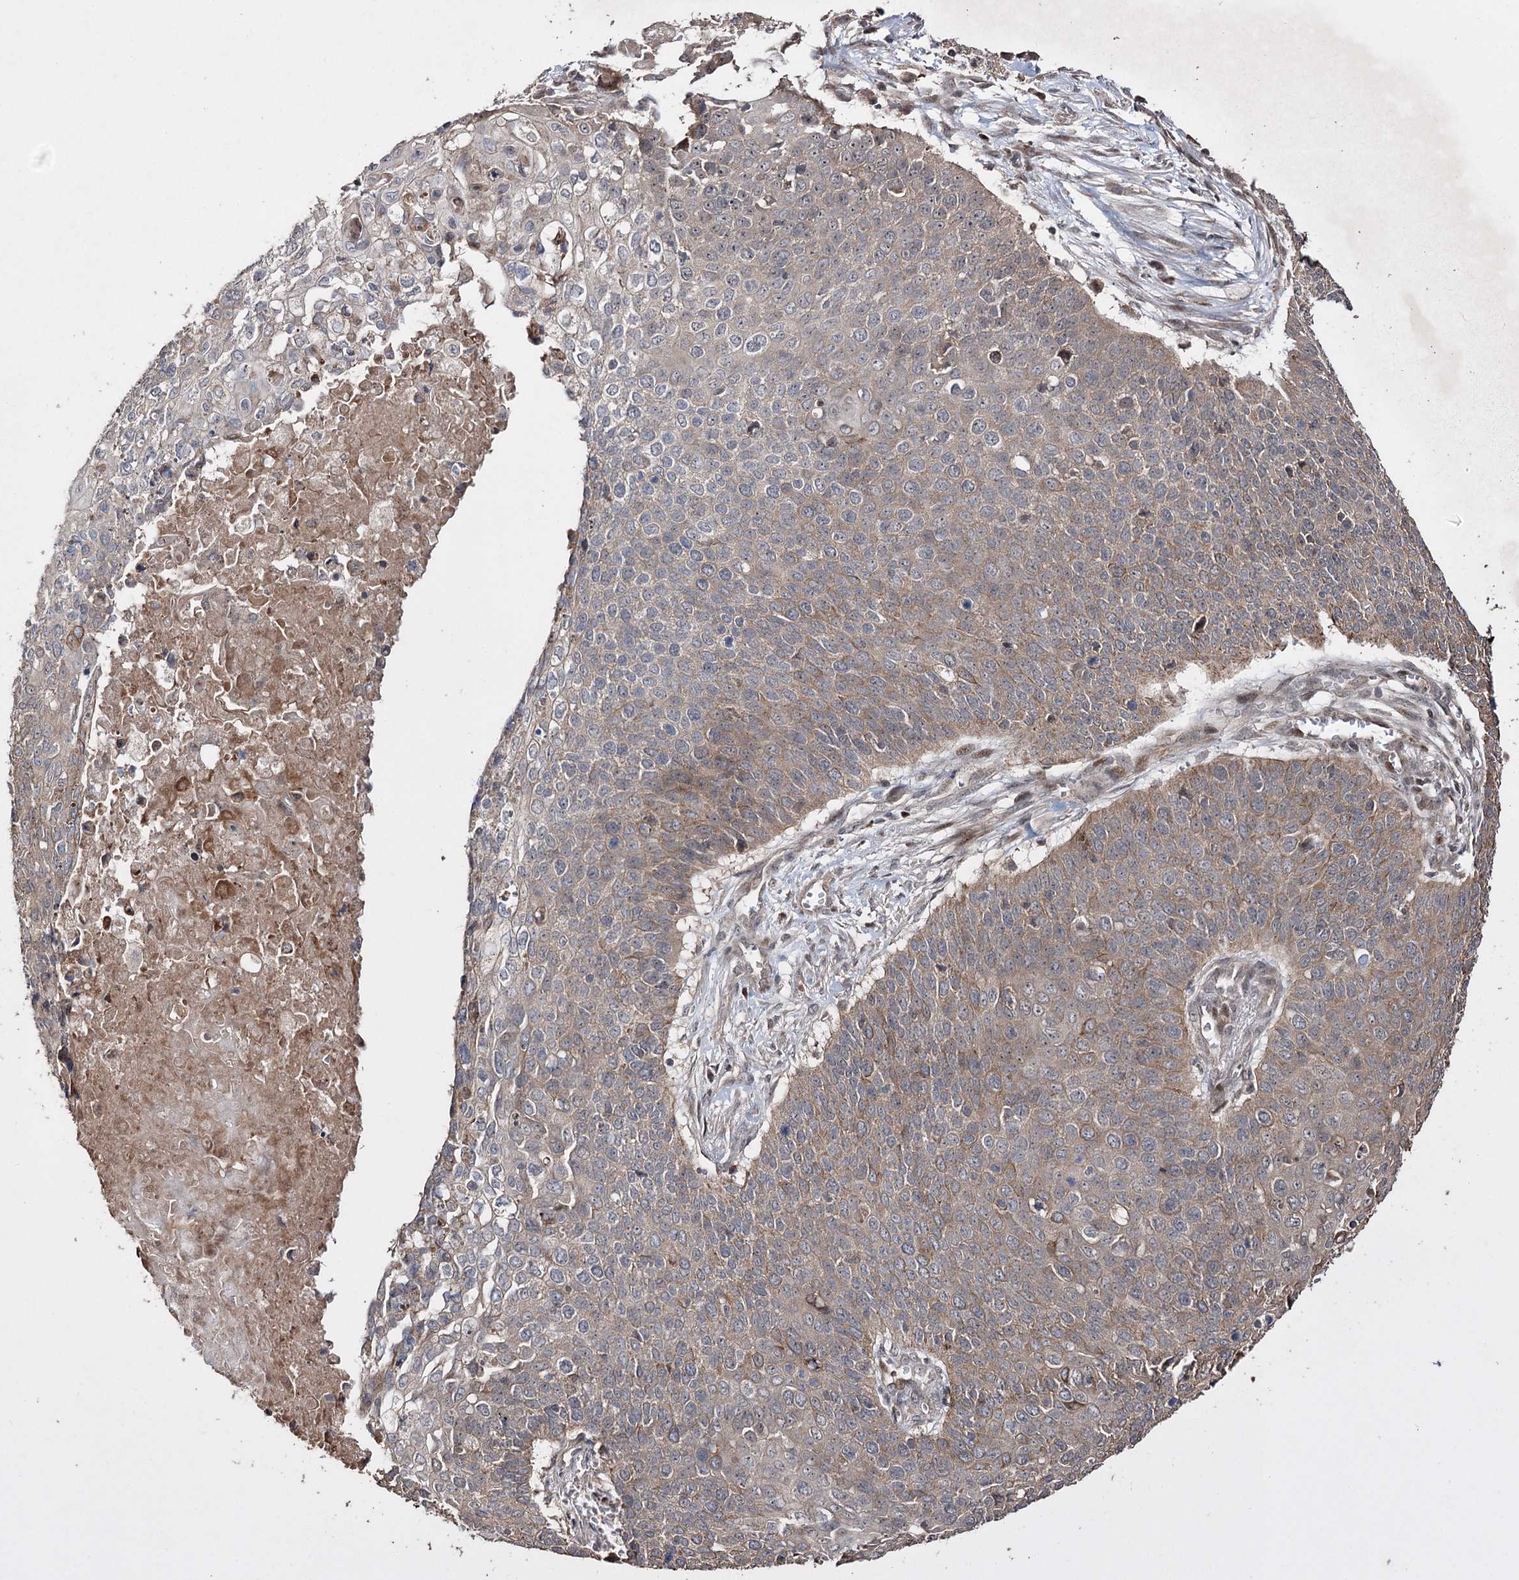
{"staining": {"intensity": "moderate", "quantity": "25%-75%", "location": "cytoplasmic/membranous"}, "tissue": "cervical cancer", "cell_type": "Tumor cells", "image_type": "cancer", "snomed": [{"axis": "morphology", "description": "Squamous cell carcinoma, NOS"}, {"axis": "topography", "description": "Cervix"}], "caption": "Protein analysis of squamous cell carcinoma (cervical) tissue demonstrates moderate cytoplasmic/membranous staining in approximately 25%-75% of tumor cells.", "gene": "CPNE8", "patient": {"sex": "female", "age": 39}}